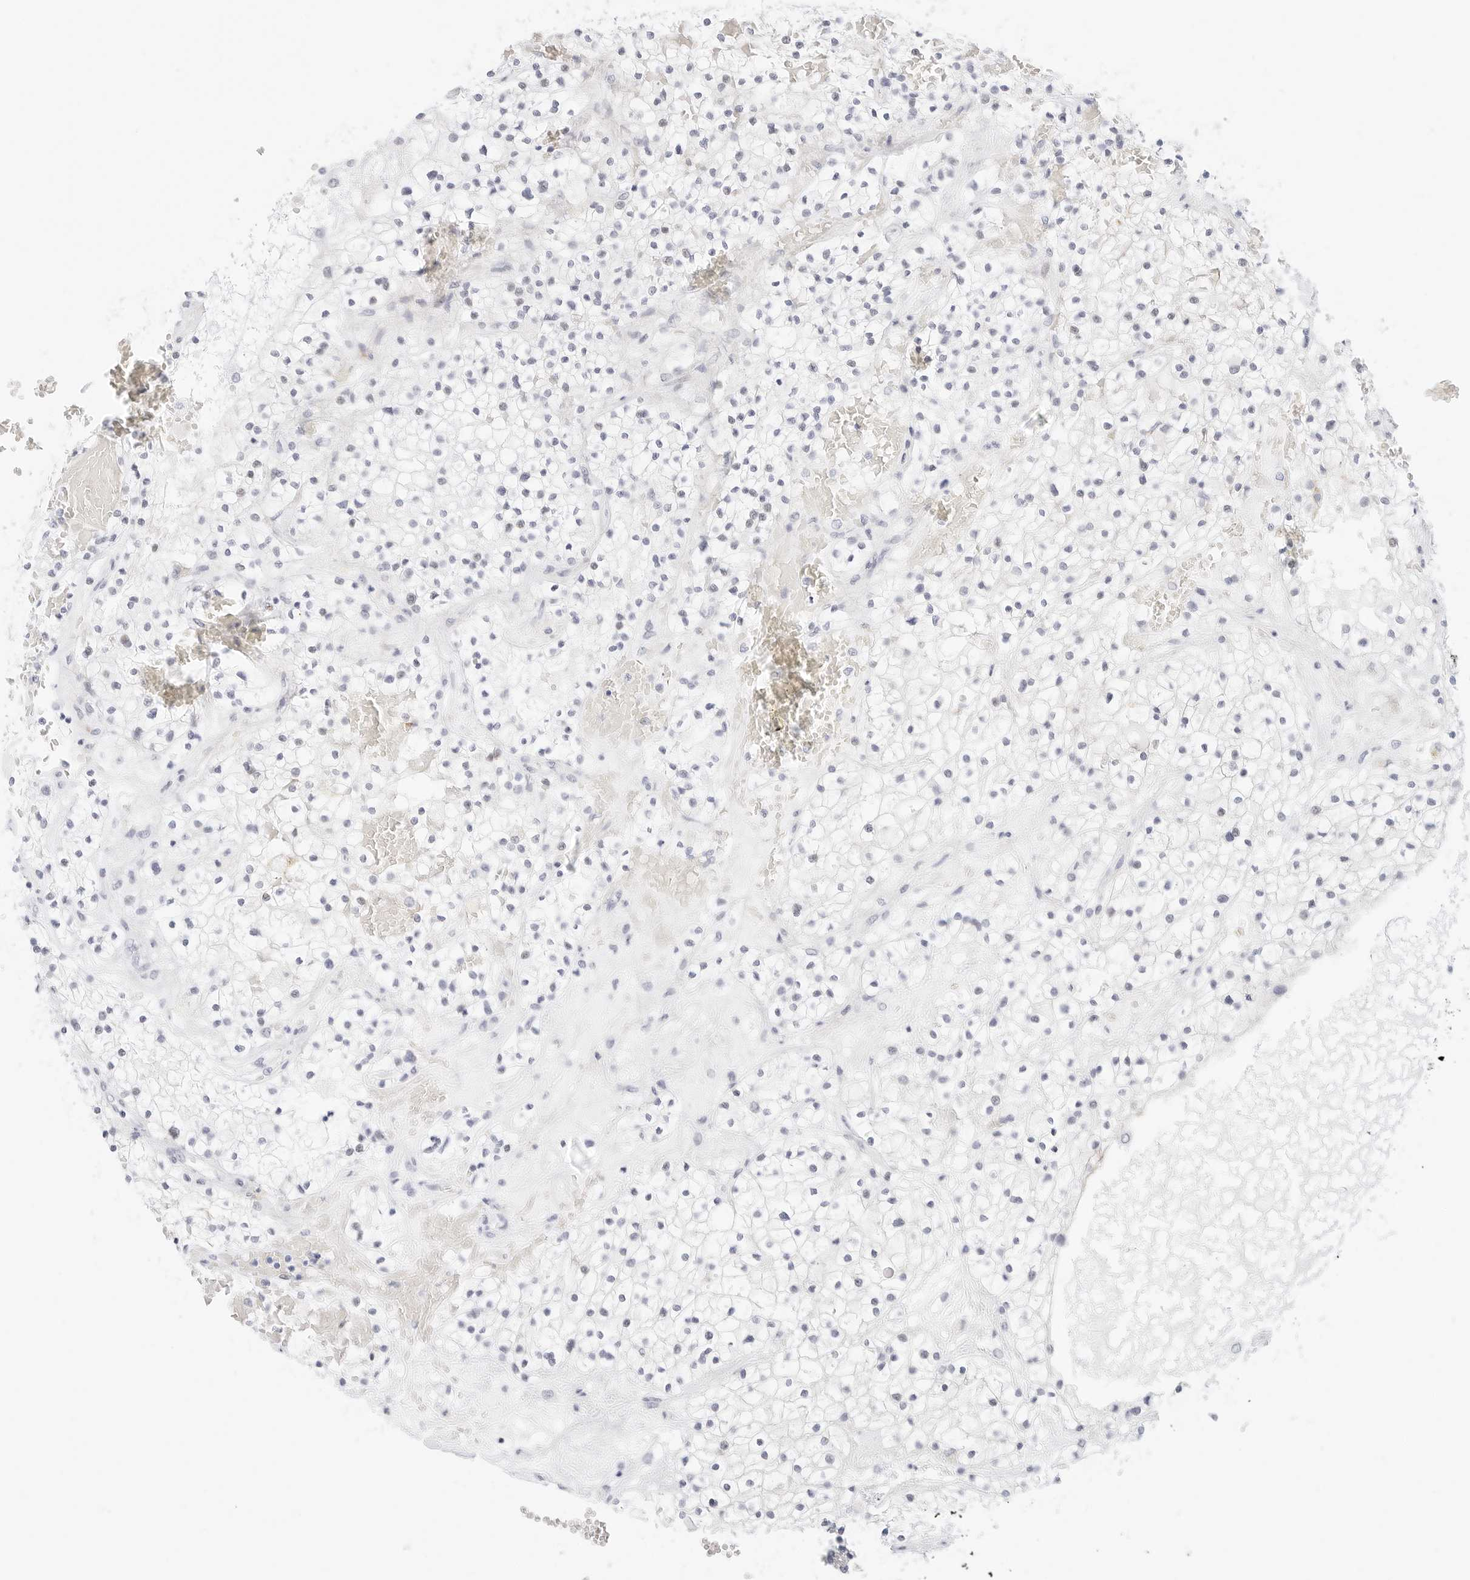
{"staining": {"intensity": "negative", "quantity": "none", "location": "none"}, "tissue": "renal cancer", "cell_type": "Tumor cells", "image_type": "cancer", "snomed": [{"axis": "morphology", "description": "Normal tissue, NOS"}, {"axis": "morphology", "description": "Adenocarcinoma, NOS"}, {"axis": "topography", "description": "Kidney"}], "caption": "The micrograph demonstrates no significant expression in tumor cells of renal adenocarcinoma.", "gene": "CDH1", "patient": {"sex": "male", "age": 68}}